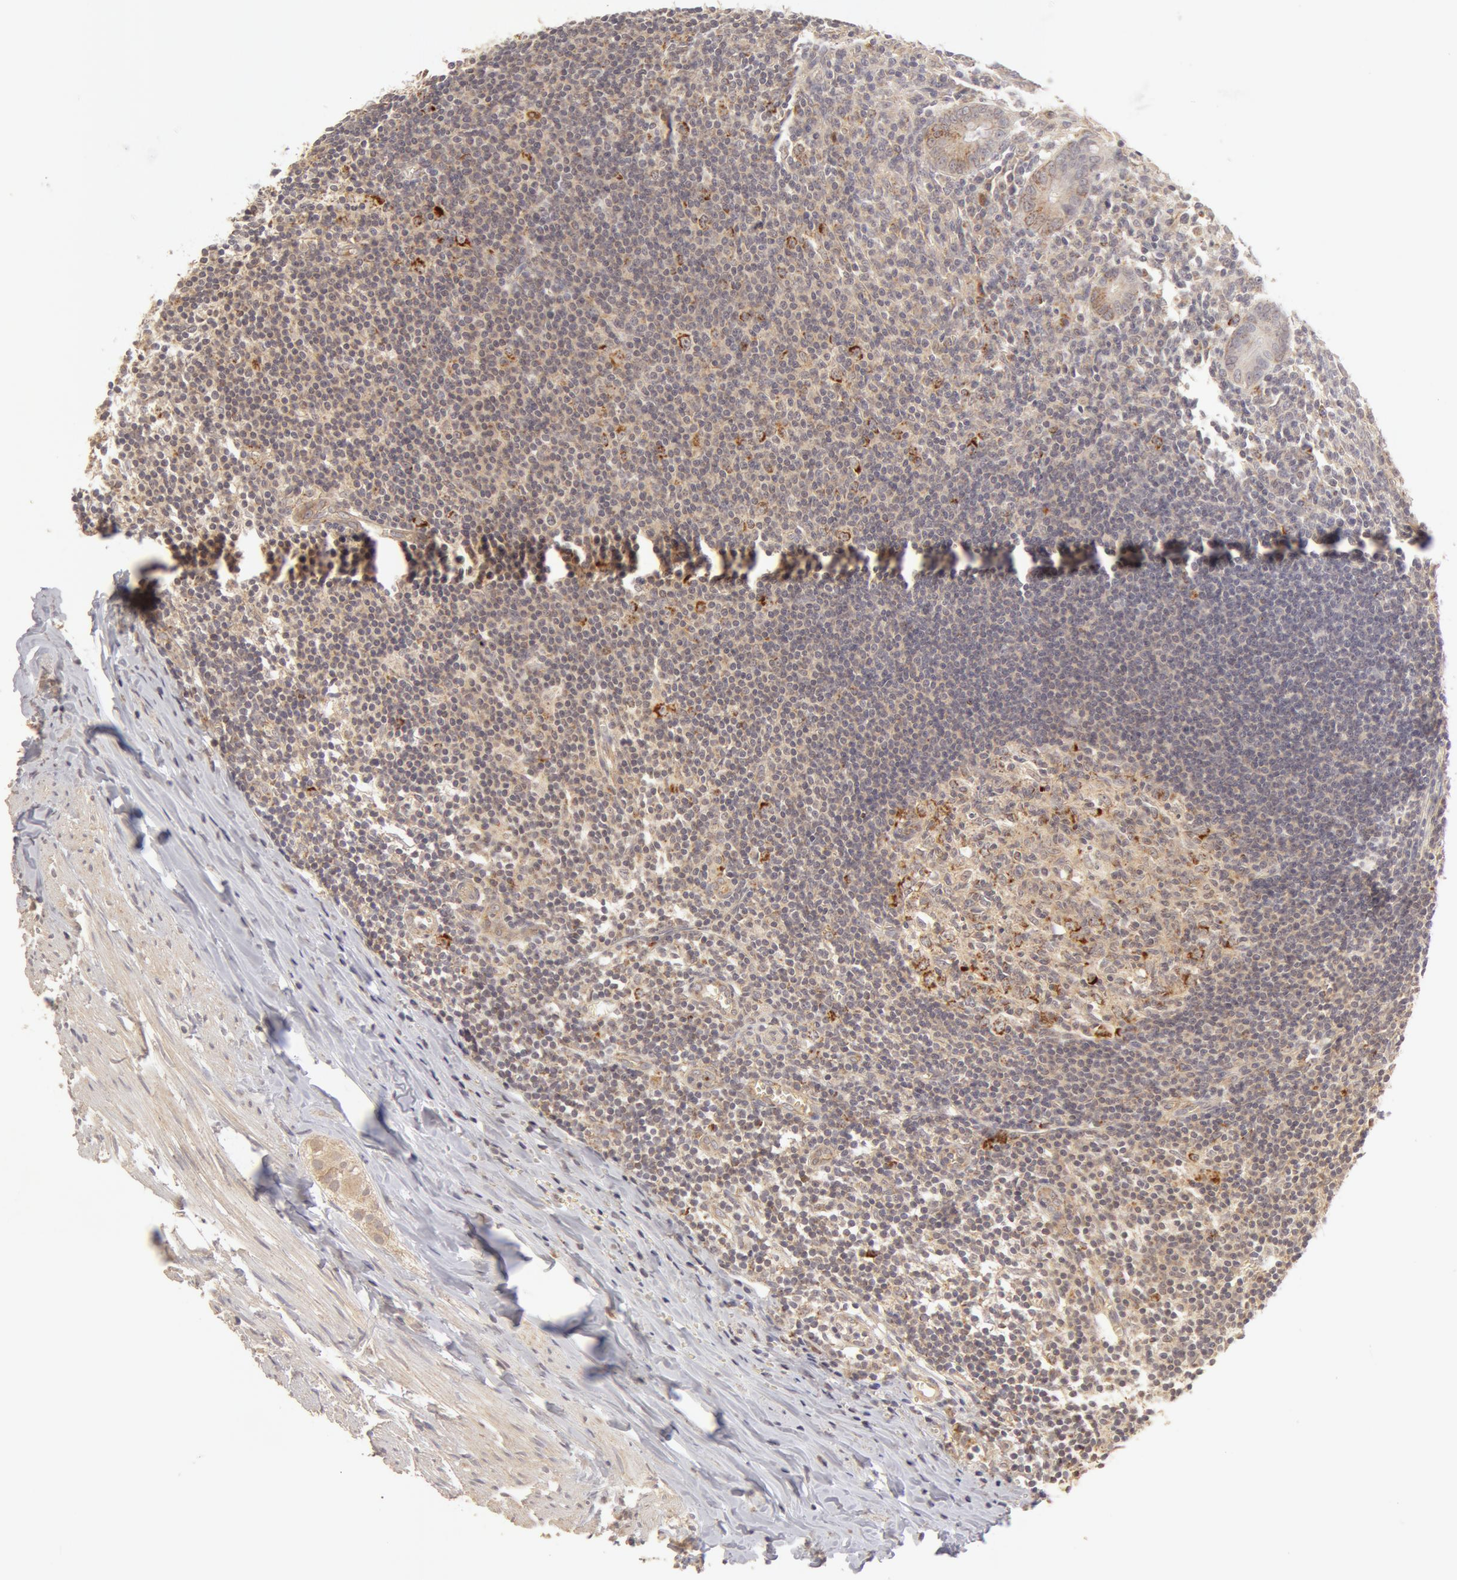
{"staining": {"intensity": "weak", "quantity": "25%-75%", "location": "cytoplasmic/membranous"}, "tissue": "appendix", "cell_type": "Glandular cells", "image_type": "normal", "snomed": [{"axis": "morphology", "description": "Normal tissue, NOS"}, {"axis": "topography", "description": "Appendix"}], "caption": "Immunohistochemical staining of benign appendix shows 25%-75% levels of weak cytoplasmic/membranous protein staining in approximately 25%-75% of glandular cells. (IHC, brightfield microscopy, high magnification).", "gene": "ADPRH", "patient": {"sex": "female", "age": 19}}